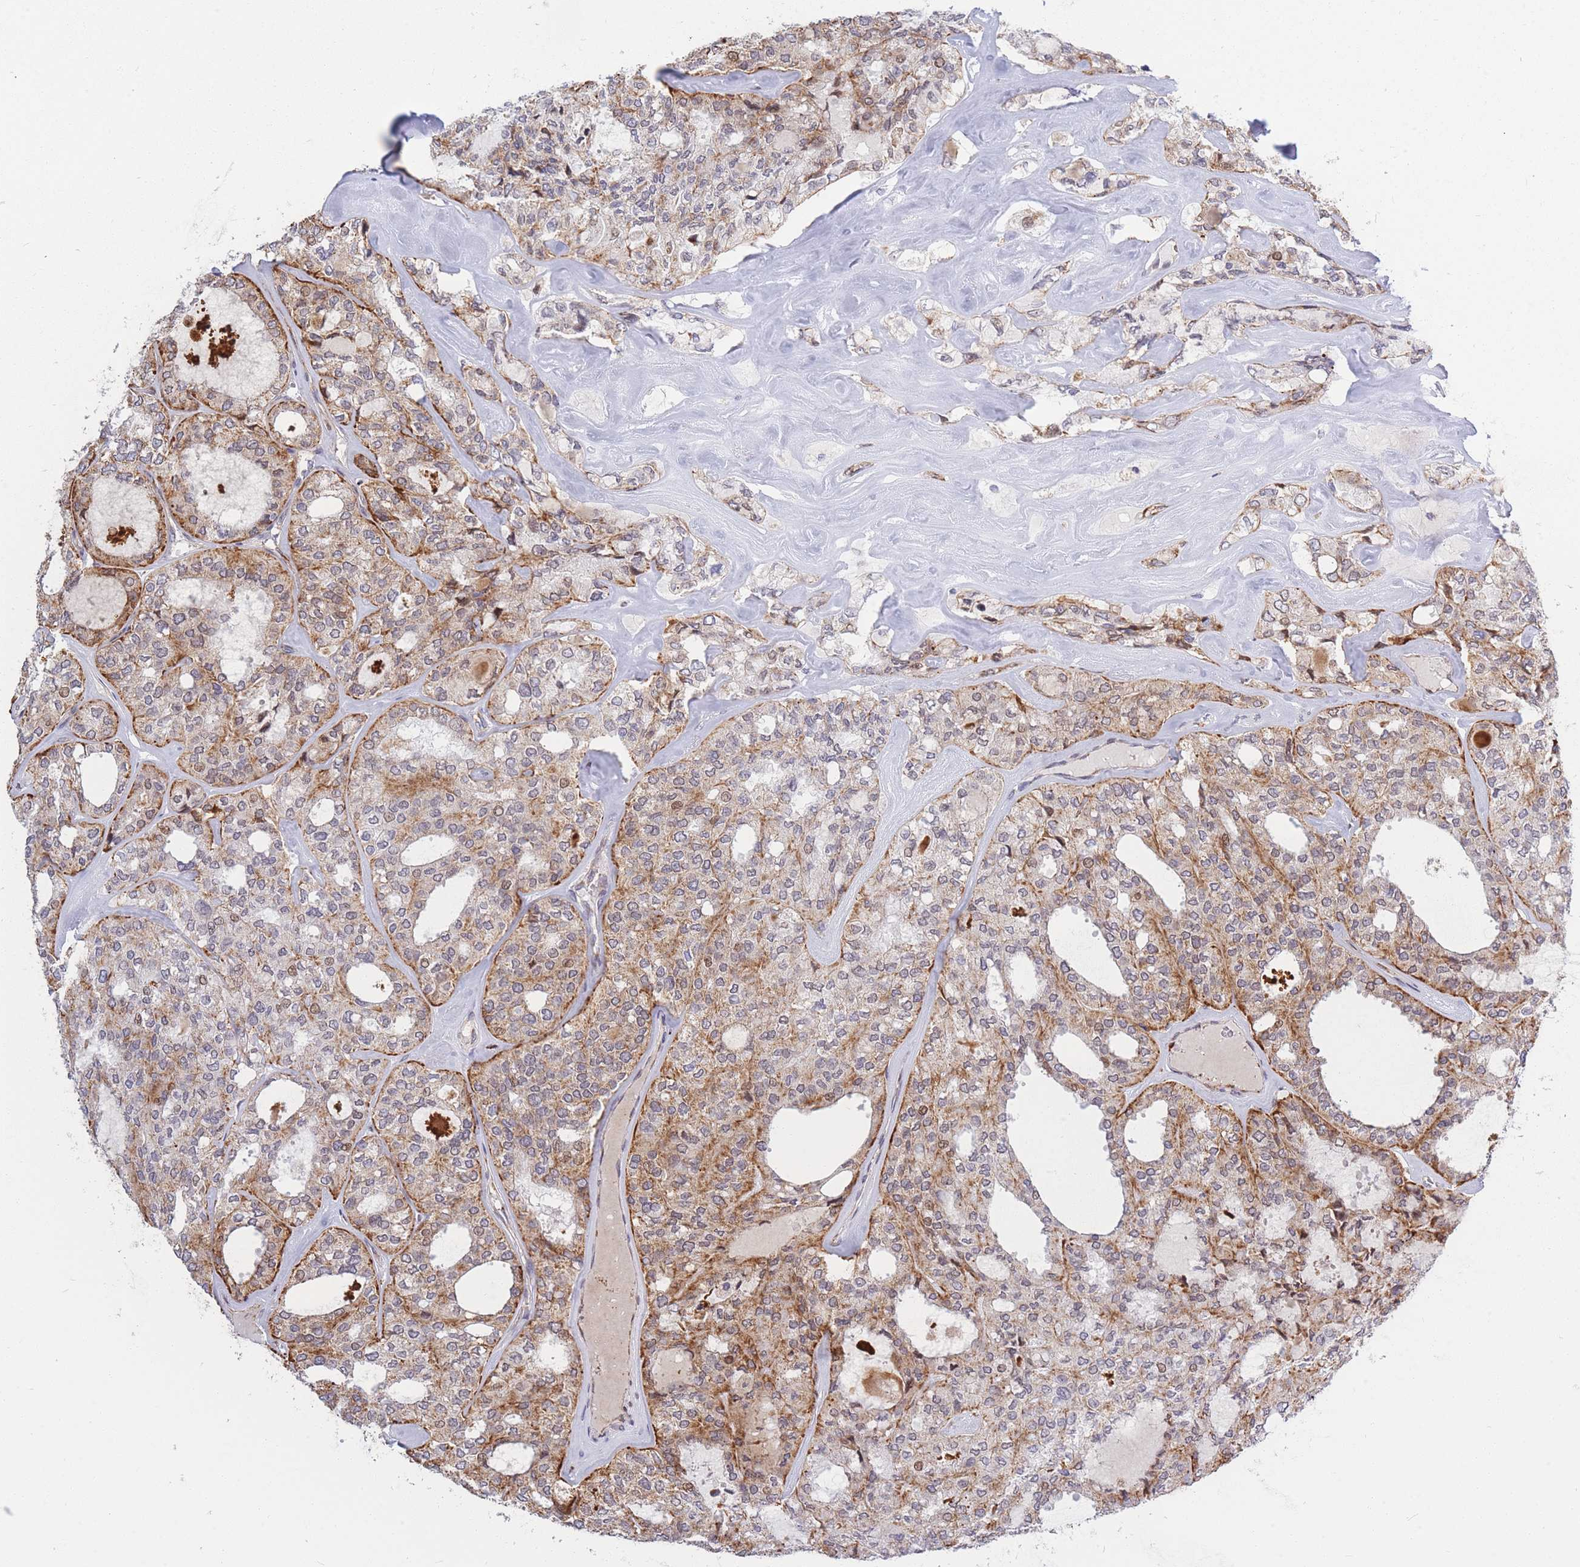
{"staining": {"intensity": "moderate", "quantity": "25%-75%", "location": "cytoplasmic/membranous"}, "tissue": "thyroid cancer", "cell_type": "Tumor cells", "image_type": "cancer", "snomed": [{"axis": "morphology", "description": "Follicular adenoma carcinoma, NOS"}, {"axis": "topography", "description": "Thyroid gland"}], "caption": "A brown stain shows moderate cytoplasmic/membranous staining of a protein in follicular adenoma carcinoma (thyroid) tumor cells. The protein of interest is shown in brown color, while the nuclei are stained blue.", "gene": "MOB4", "patient": {"sex": "male", "age": 75}}